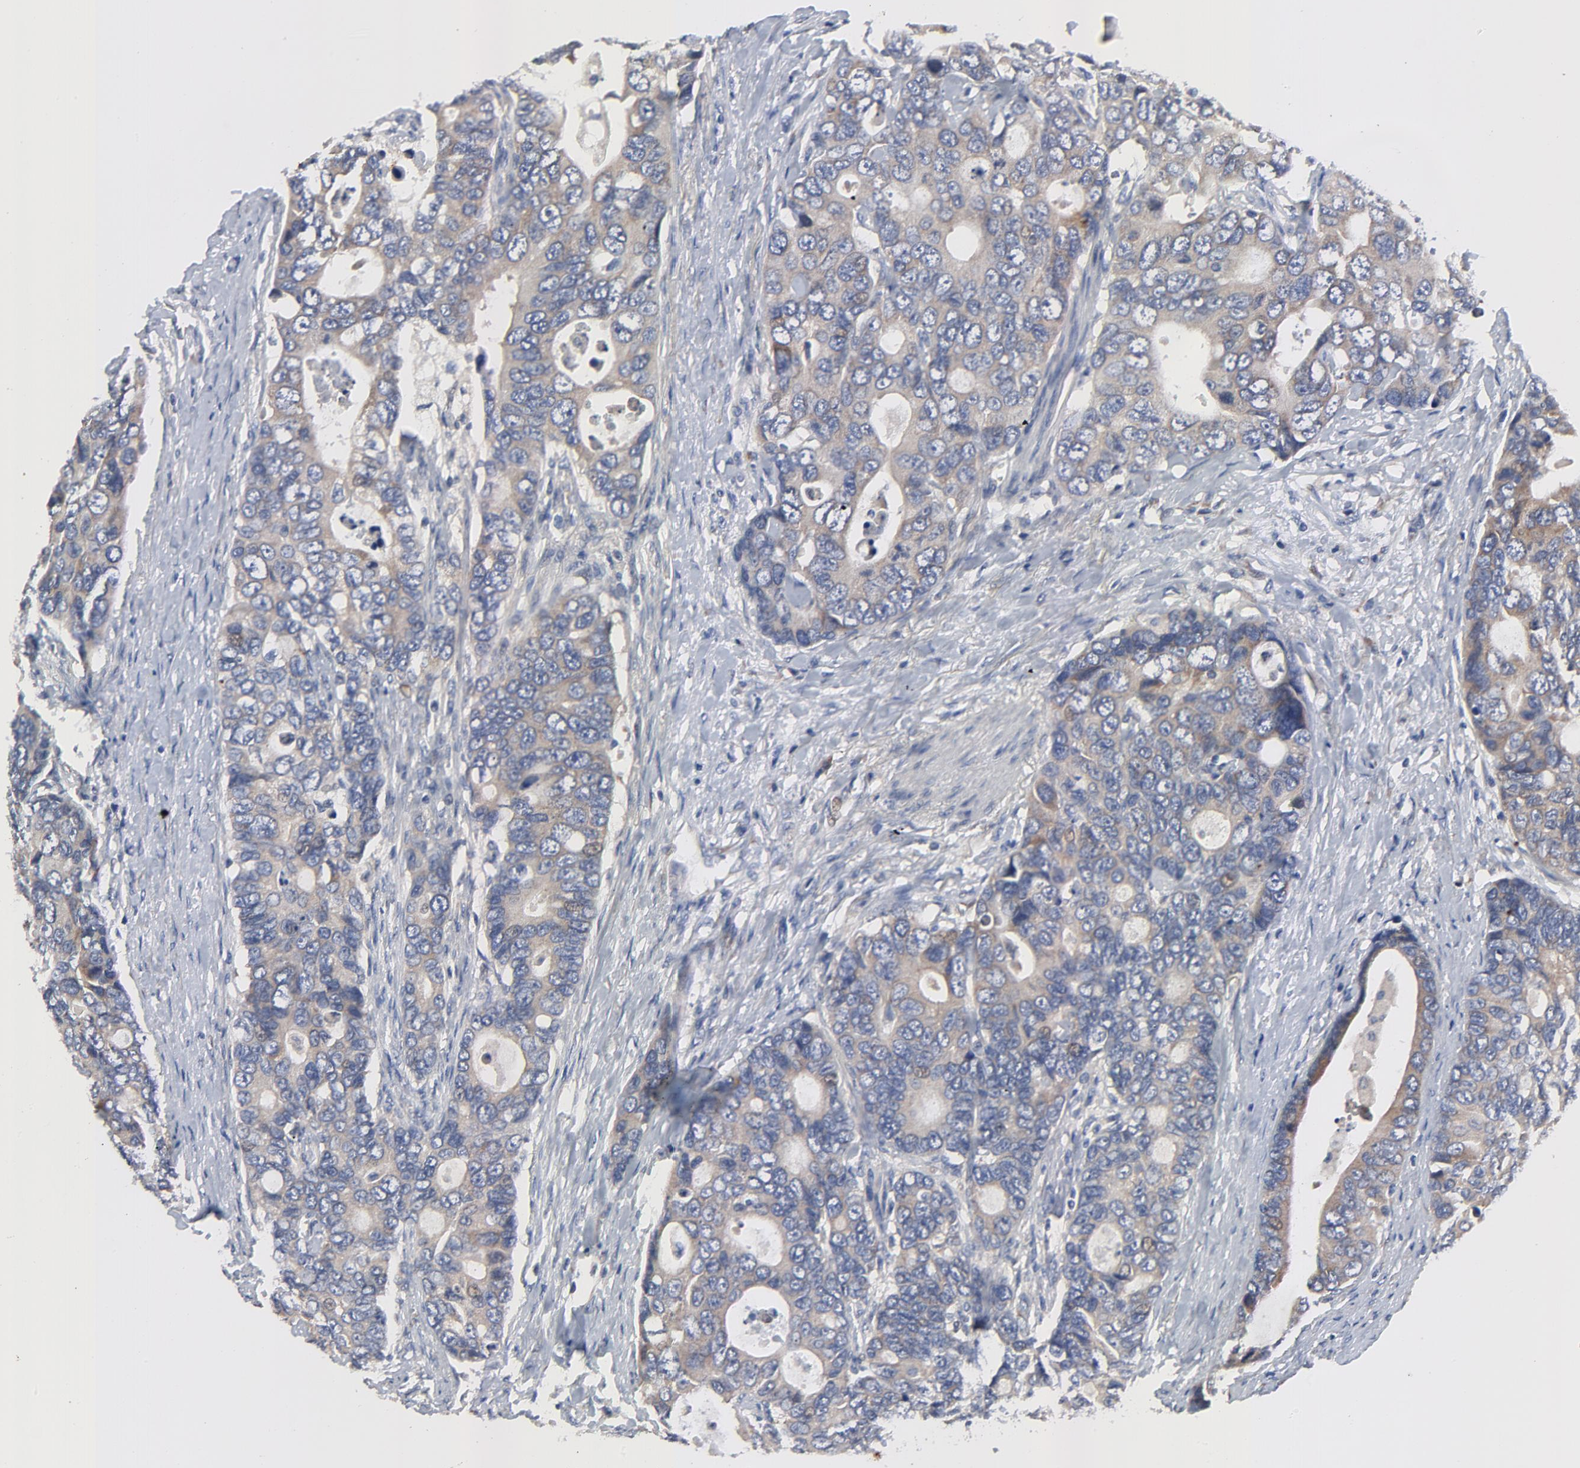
{"staining": {"intensity": "weak", "quantity": "25%-75%", "location": "cytoplasmic/membranous"}, "tissue": "colorectal cancer", "cell_type": "Tumor cells", "image_type": "cancer", "snomed": [{"axis": "morphology", "description": "Adenocarcinoma, NOS"}, {"axis": "topography", "description": "Rectum"}], "caption": "Immunohistochemistry (IHC) of human colorectal cancer displays low levels of weak cytoplasmic/membranous expression in approximately 25%-75% of tumor cells.", "gene": "VAV2", "patient": {"sex": "female", "age": 67}}